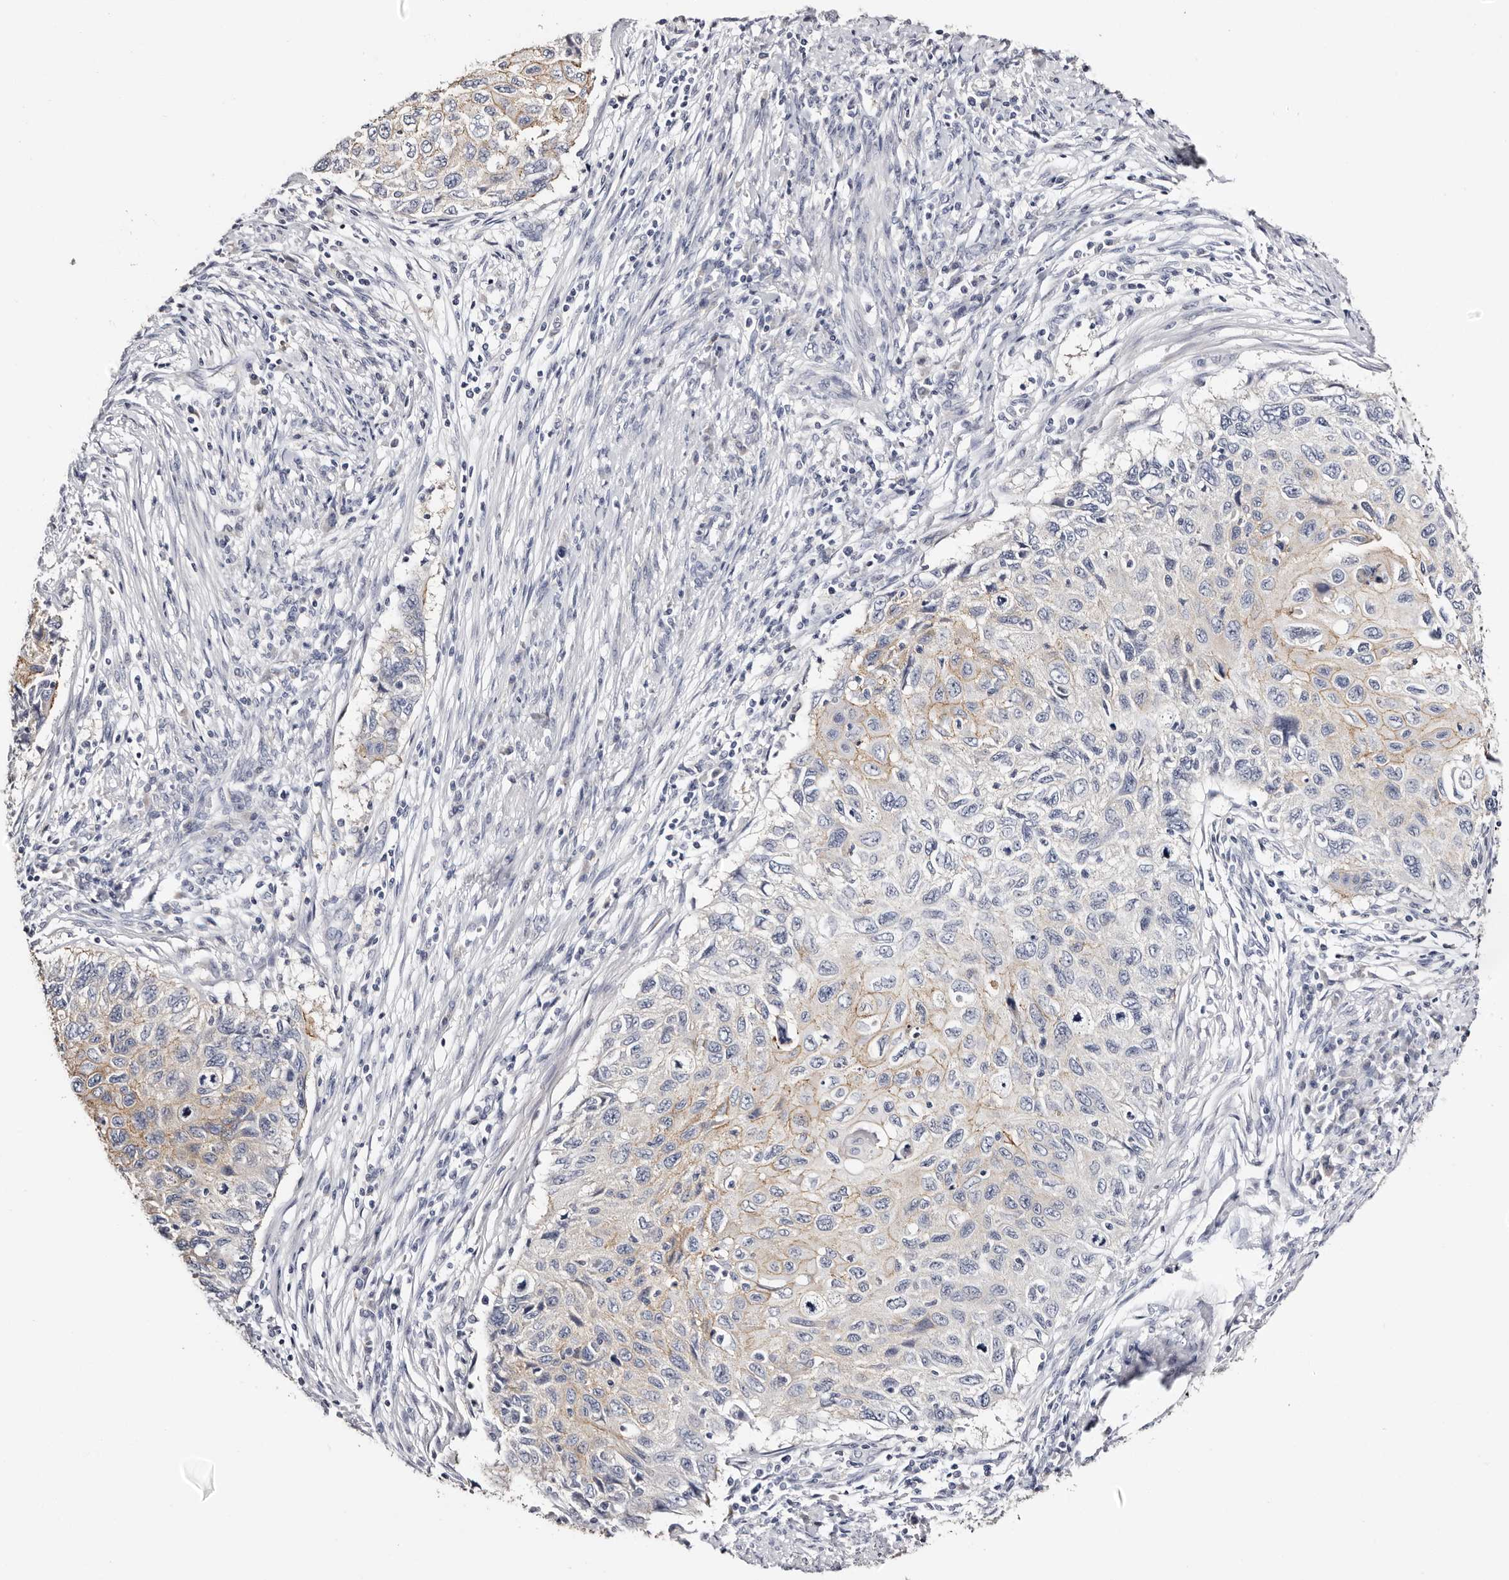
{"staining": {"intensity": "moderate", "quantity": "25%-75%", "location": "cytoplasmic/membranous"}, "tissue": "cervical cancer", "cell_type": "Tumor cells", "image_type": "cancer", "snomed": [{"axis": "morphology", "description": "Squamous cell carcinoma, NOS"}, {"axis": "topography", "description": "Cervix"}], "caption": "The immunohistochemical stain highlights moderate cytoplasmic/membranous expression in tumor cells of cervical squamous cell carcinoma tissue.", "gene": "ROM1", "patient": {"sex": "female", "age": 70}}